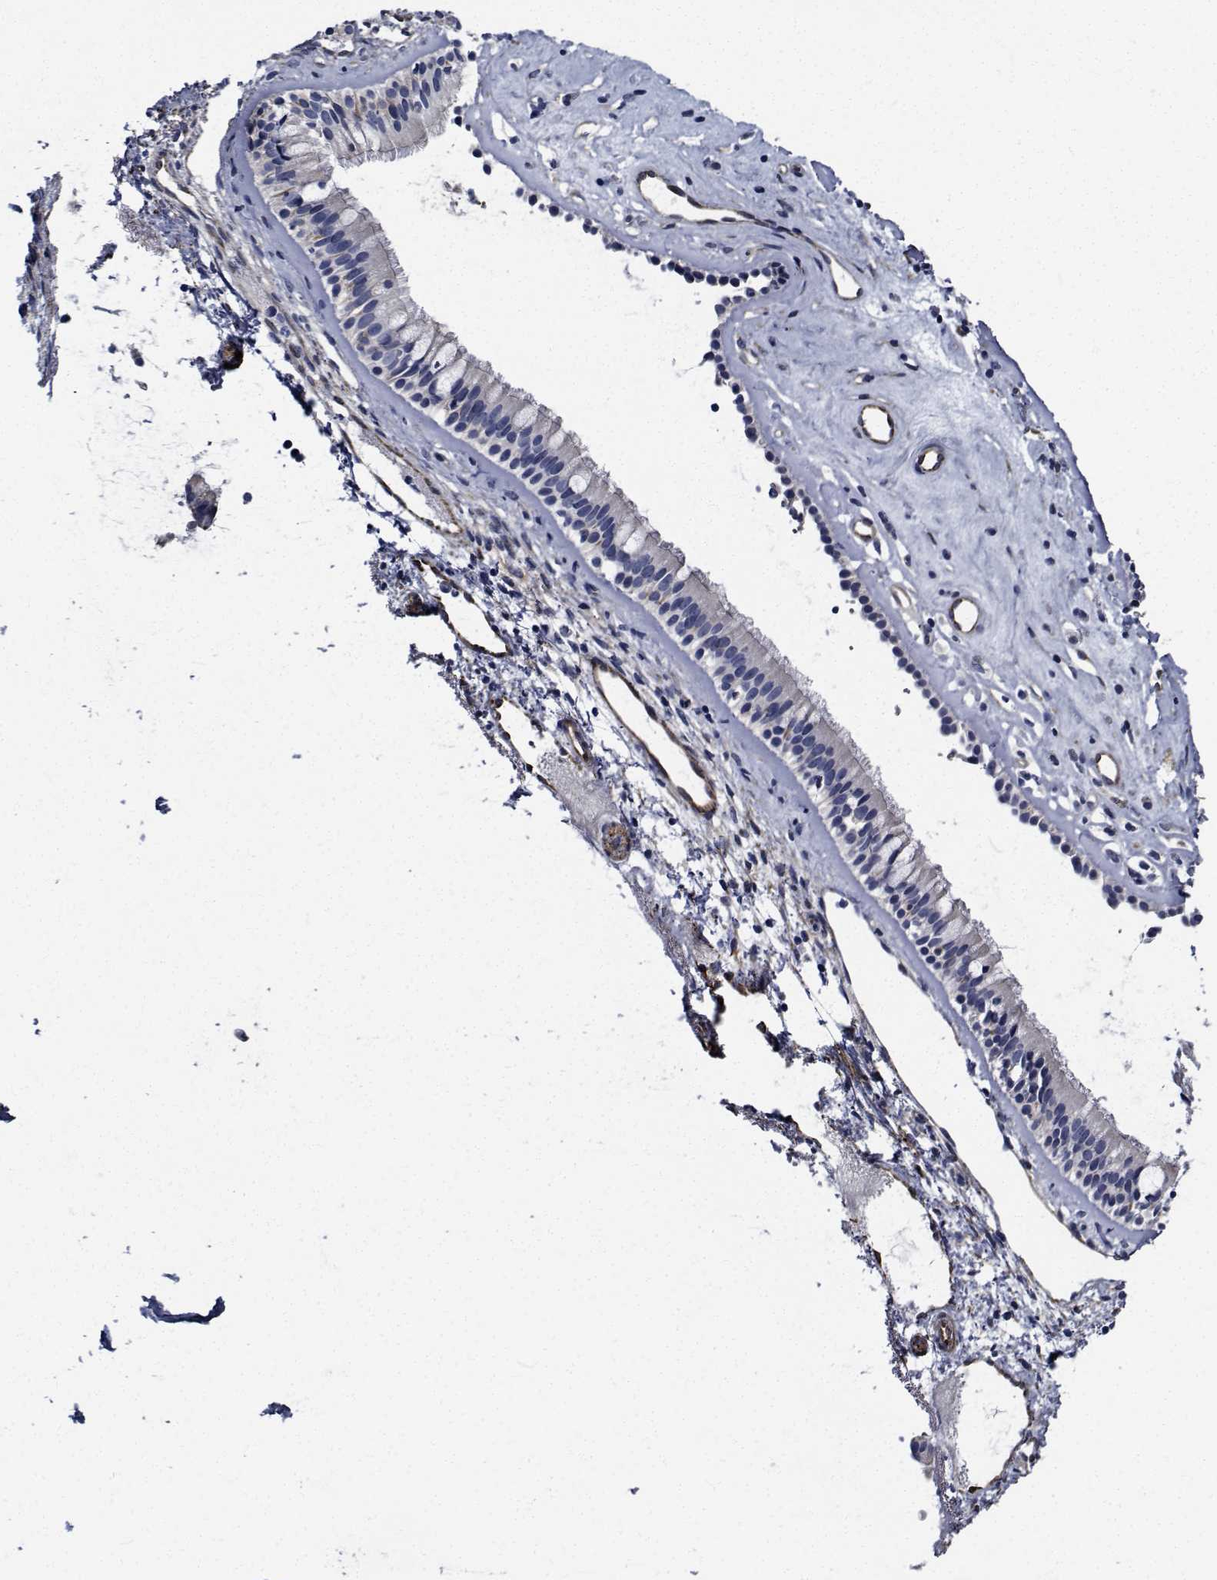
{"staining": {"intensity": "negative", "quantity": "none", "location": "none"}, "tissue": "nasopharynx", "cell_type": "Respiratory epithelial cells", "image_type": "normal", "snomed": [{"axis": "morphology", "description": "Normal tissue, NOS"}, {"axis": "topography", "description": "Nasopharynx"}], "caption": "Immunohistochemistry (IHC) of normal nasopharynx shows no staining in respiratory epithelial cells.", "gene": "TTBK1", "patient": {"sex": "female", "age": 52}}